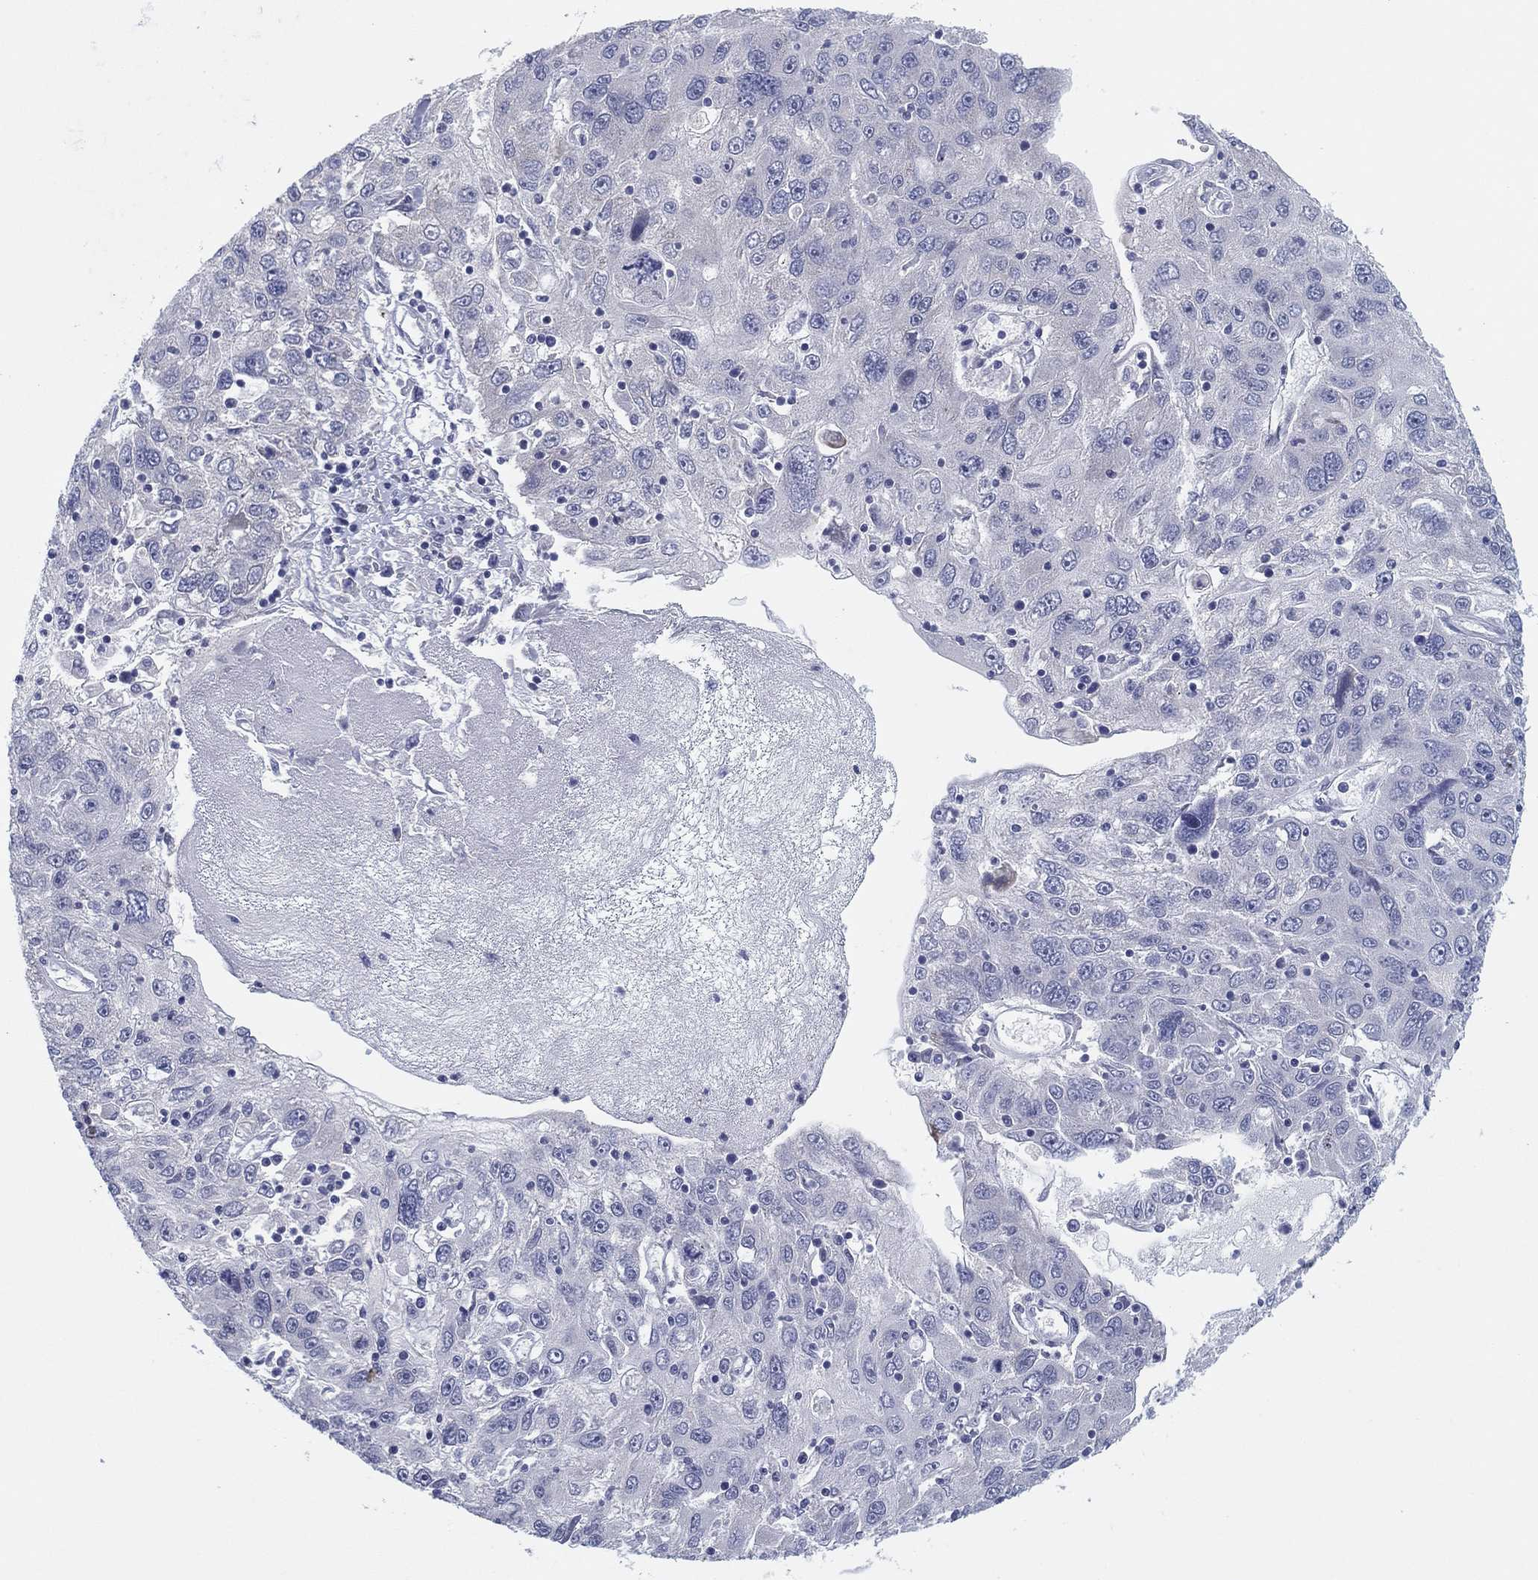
{"staining": {"intensity": "negative", "quantity": "none", "location": "none"}, "tissue": "stomach cancer", "cell_type": "Tumor cells", "image_type": "cancer", "snomed": [{"axis": "morphology", "description": "Adenocarcinoma, NOS"}, {"axis": "topography", "description": "Stomach"}], "caption": "Human stomach adenocarcinoma stained for a protein using immunohistochemistry (IHC) exhibits no expression in tumor cells.", "gene": "HEATR4", "patient": {"sex": "male", "age": 56}}